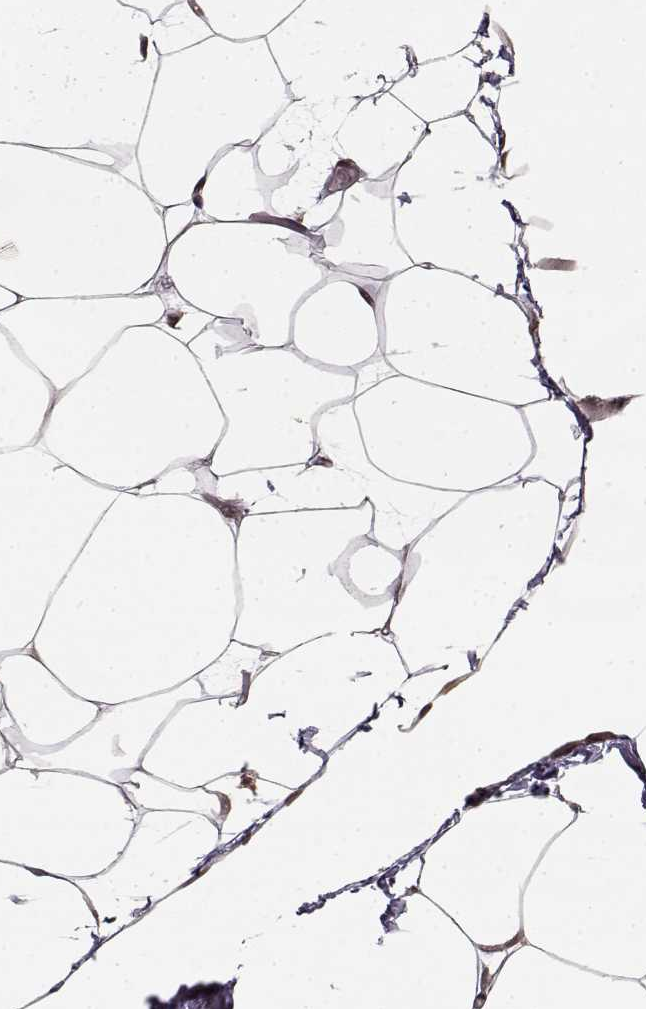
{"staining": {"intensity": "negative", "quantity": "none", "location": "none"}, "tissue": "adipose tissue", "cell_type": "Adipocytes", "image_type": "normal", "snomed": [{"axis": "morphology", "description": "Normal tissue, NOS"}, {"axis": "topography", "description": "Adipose tissue"}], "caption": "IHC histopathology image of normal adipose tissue stained for a protein (brown), which exhibits no positivity in adipocytes. Nuclei are stained in blue.", "gene": "NTRK2", "patient": {"sex": "male", "age": 57}}